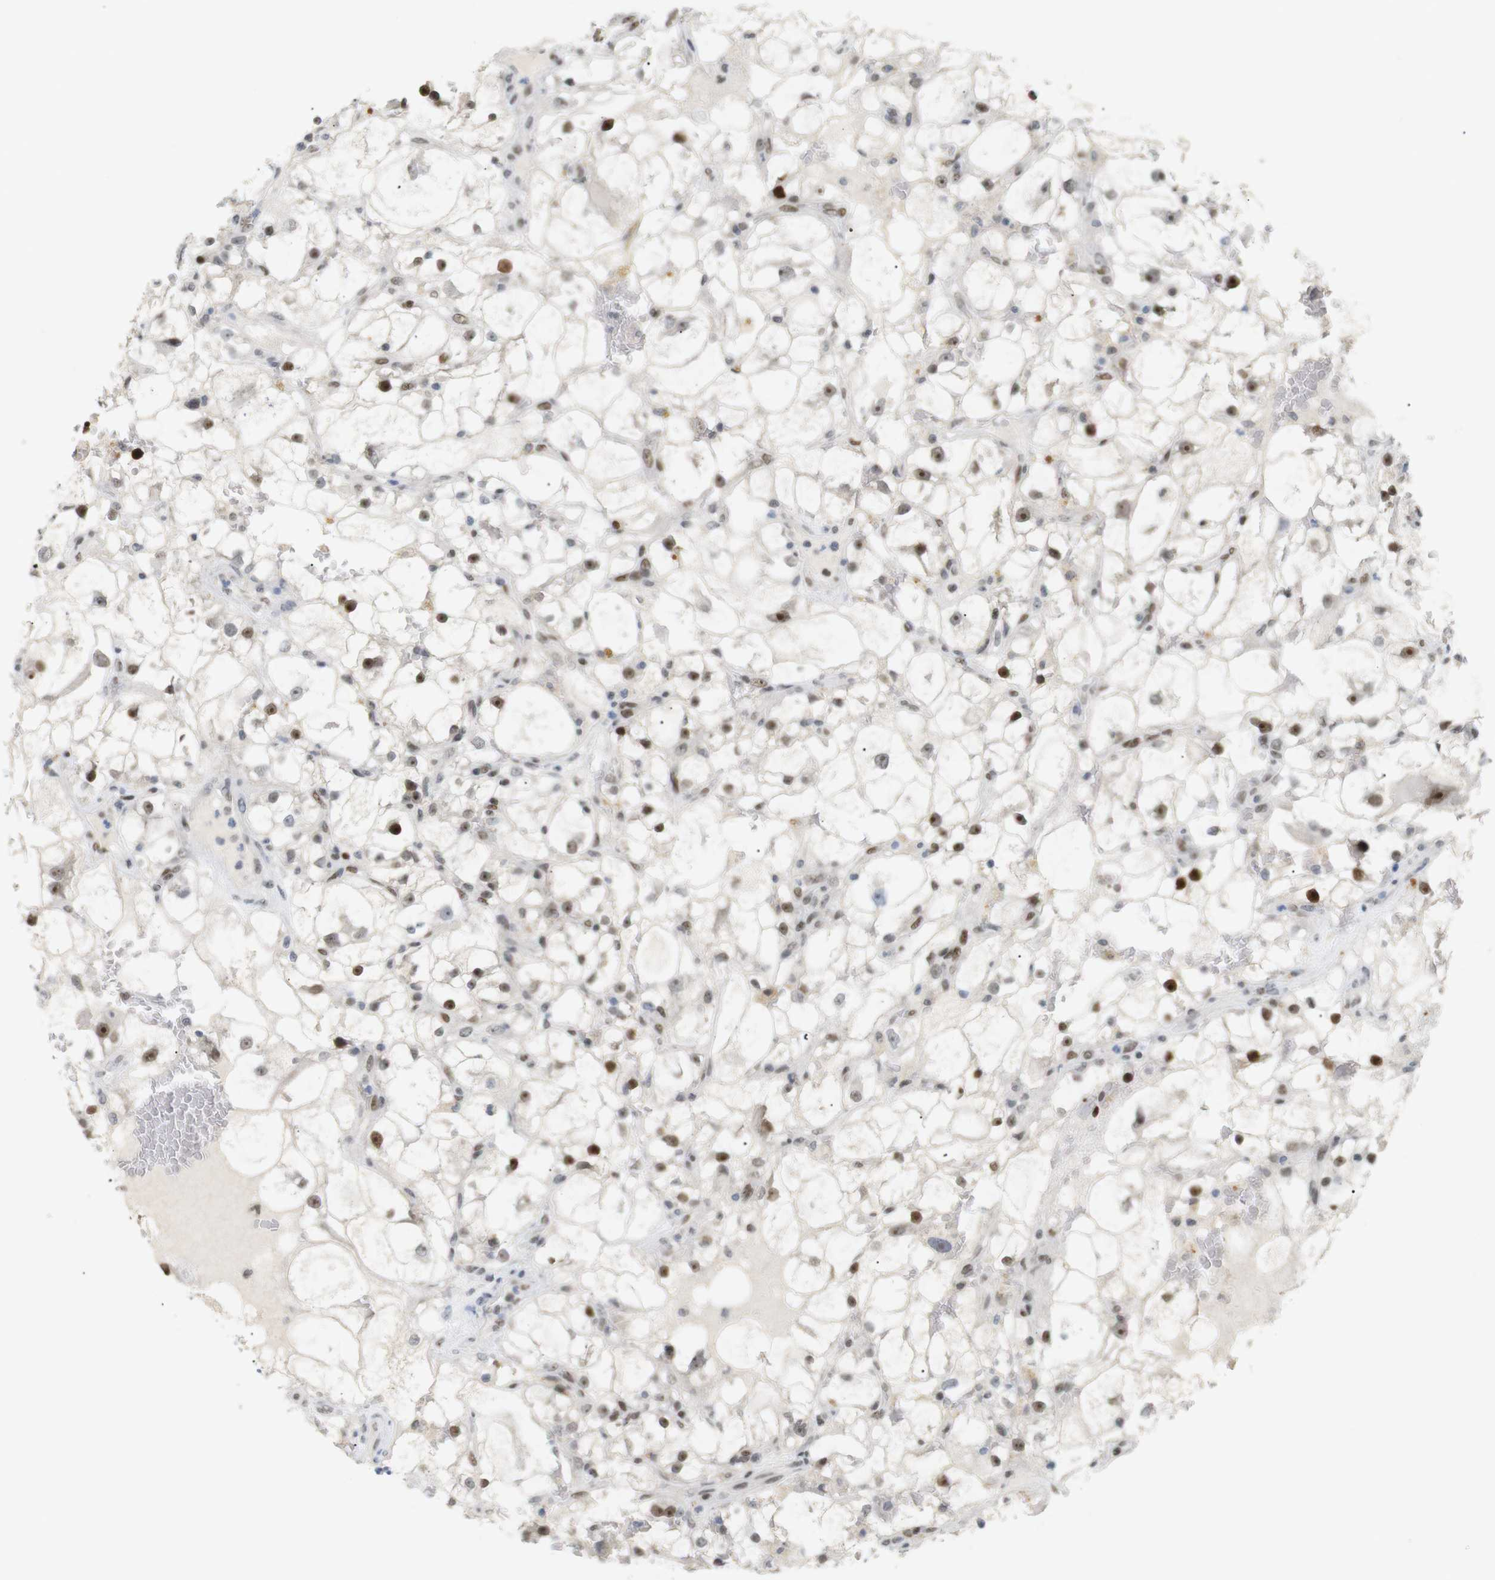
{"staining": {"intensity": "moderate", "quantity": ">75%", "location": "nuclear"}, "tissue": "renal cancer", "cell_type": "Tumor cells", "image_type": "cancer", "snomed": [{"axis": "morphology", "description": "Adenocarcinoma, NOS"}, {"axis": "topography", "description": "Kidney"}], "caption": "Tumor cells display moderate nuclear positivity in about >75% of cells in adenocarcinoma (renal). (DAB = brown stain, brightfield microscopy at high magnification).", "gene": "RIOX2", "patient": {"sex": "female", "age": 60}}